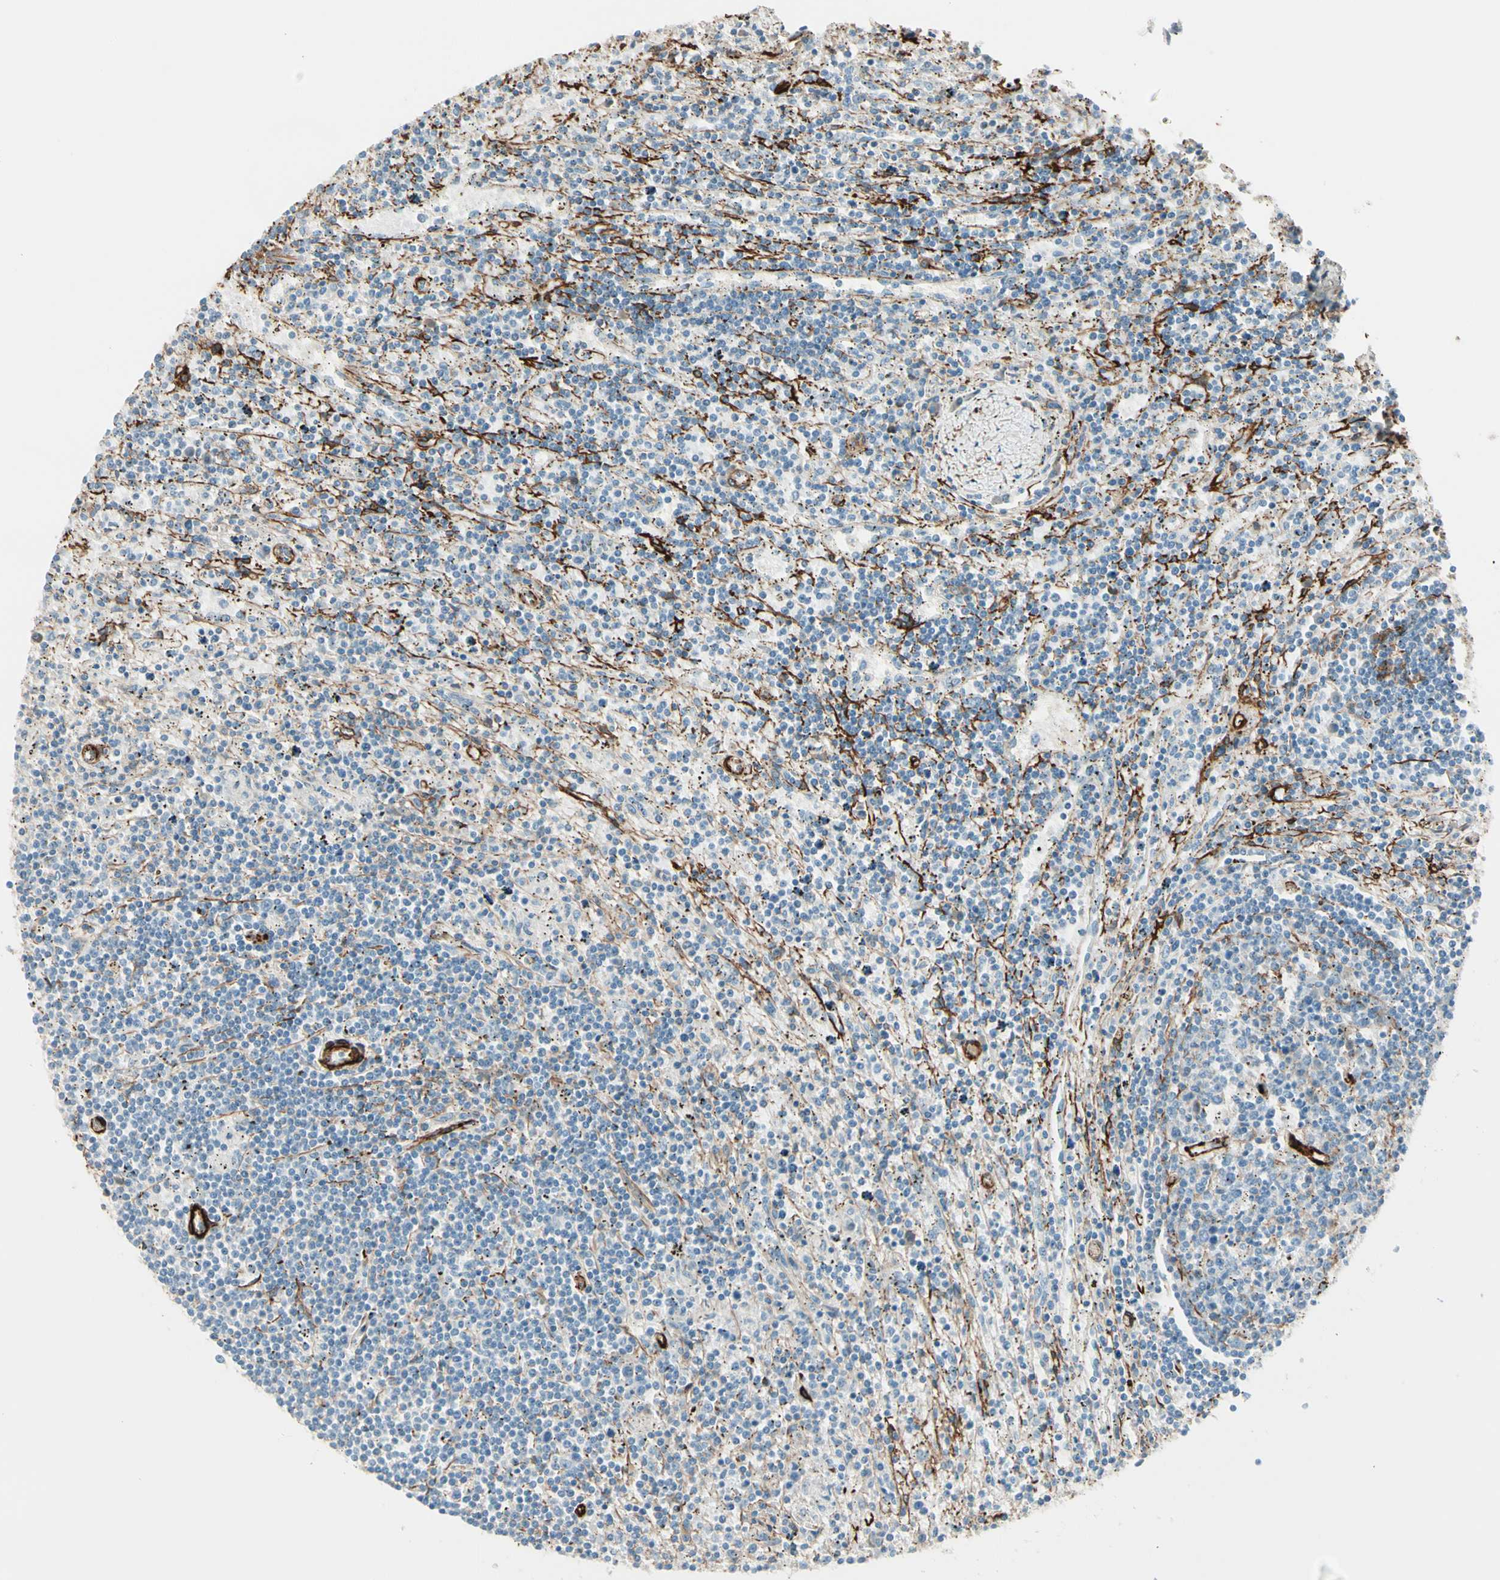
{"staining": {"intensity": "negative", "quantity": "none", "location": "none"}, "tissue": "lymphoma", "cell_type": "Tumor cells", "image_type": "cancer", "snomed": [{"axis": "morphology", "description": "Malignant lymphoma, non-Hodgkin's type, Low grade"}, {"axis": "topography", "description": "Spleen"}], "caption": "A photomicrograph of human malignant lymphoma, non-Hodgkin's type (low-grade) is negative for staining in tumor cells.", "gene": "CALD1", "patient": {"sex": "male", "age": 76}}